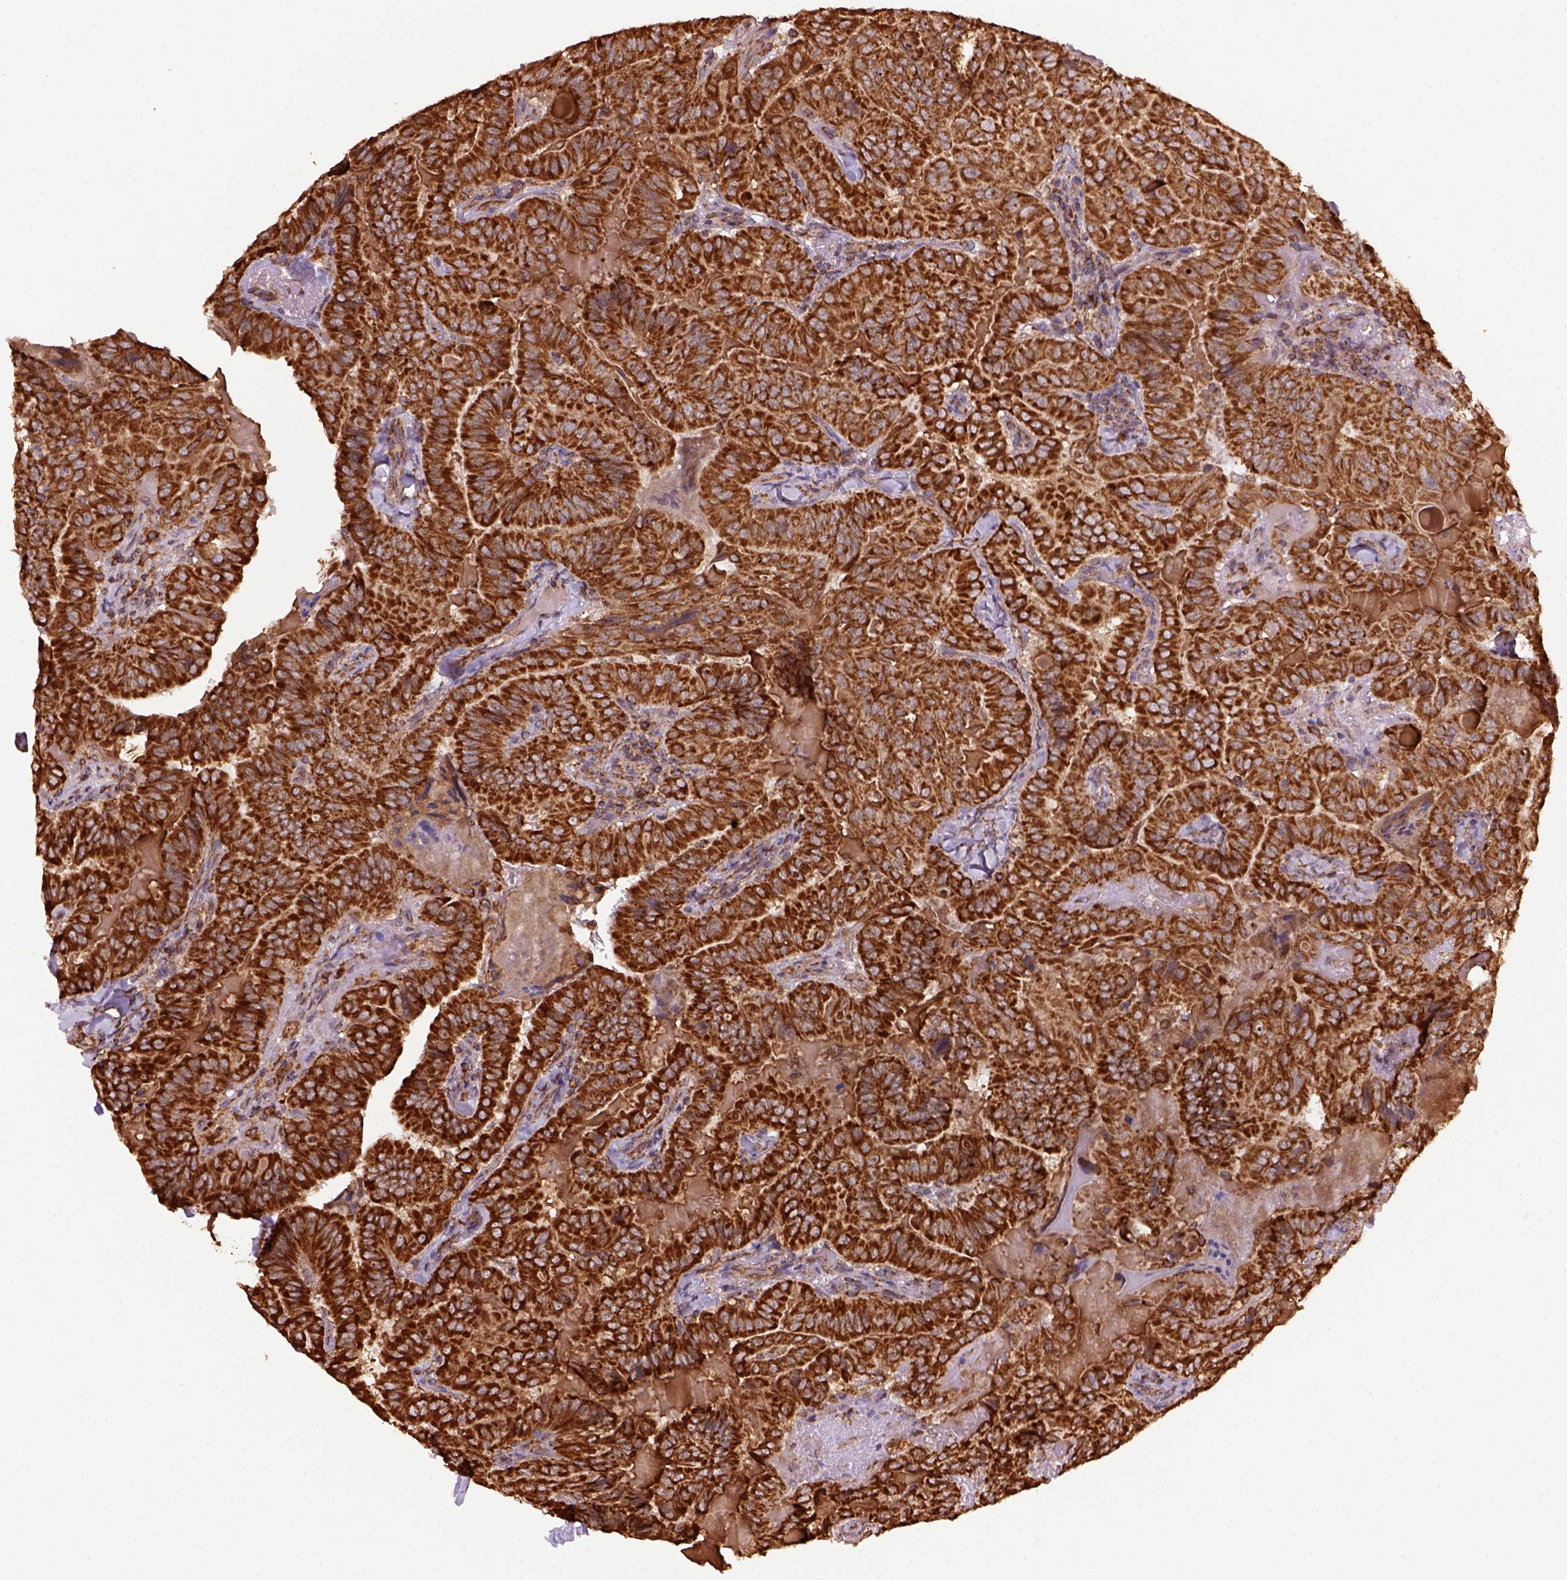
{"staining": {"intensity": "strong", "quantity": ">75%", "location": "cytoplasmic/membranous"}, "tissue": "thyroid cancer", "cell_type": "Tumor cells", "image_type": "cancer", "snomed": [{"axis": "morphology", "description": "Papillary adenocarcinoma, NOS"}, {"axis": "topography", "description": "Thyroid gland"}], "caption": "Thyroid papillary adenocarcinoma stained for a protein exhibits strong cytoplasmic/membranous positivity in tumor cells. The protein of interest is stained brown, and the nuclei are stained in blue (DAB (3,3'-diaminobenzidine) IHC with brightfield microscopy, high magnification).", "gene": "MAPK8IP3", "patient": {"sex": "female", "age": 68}}